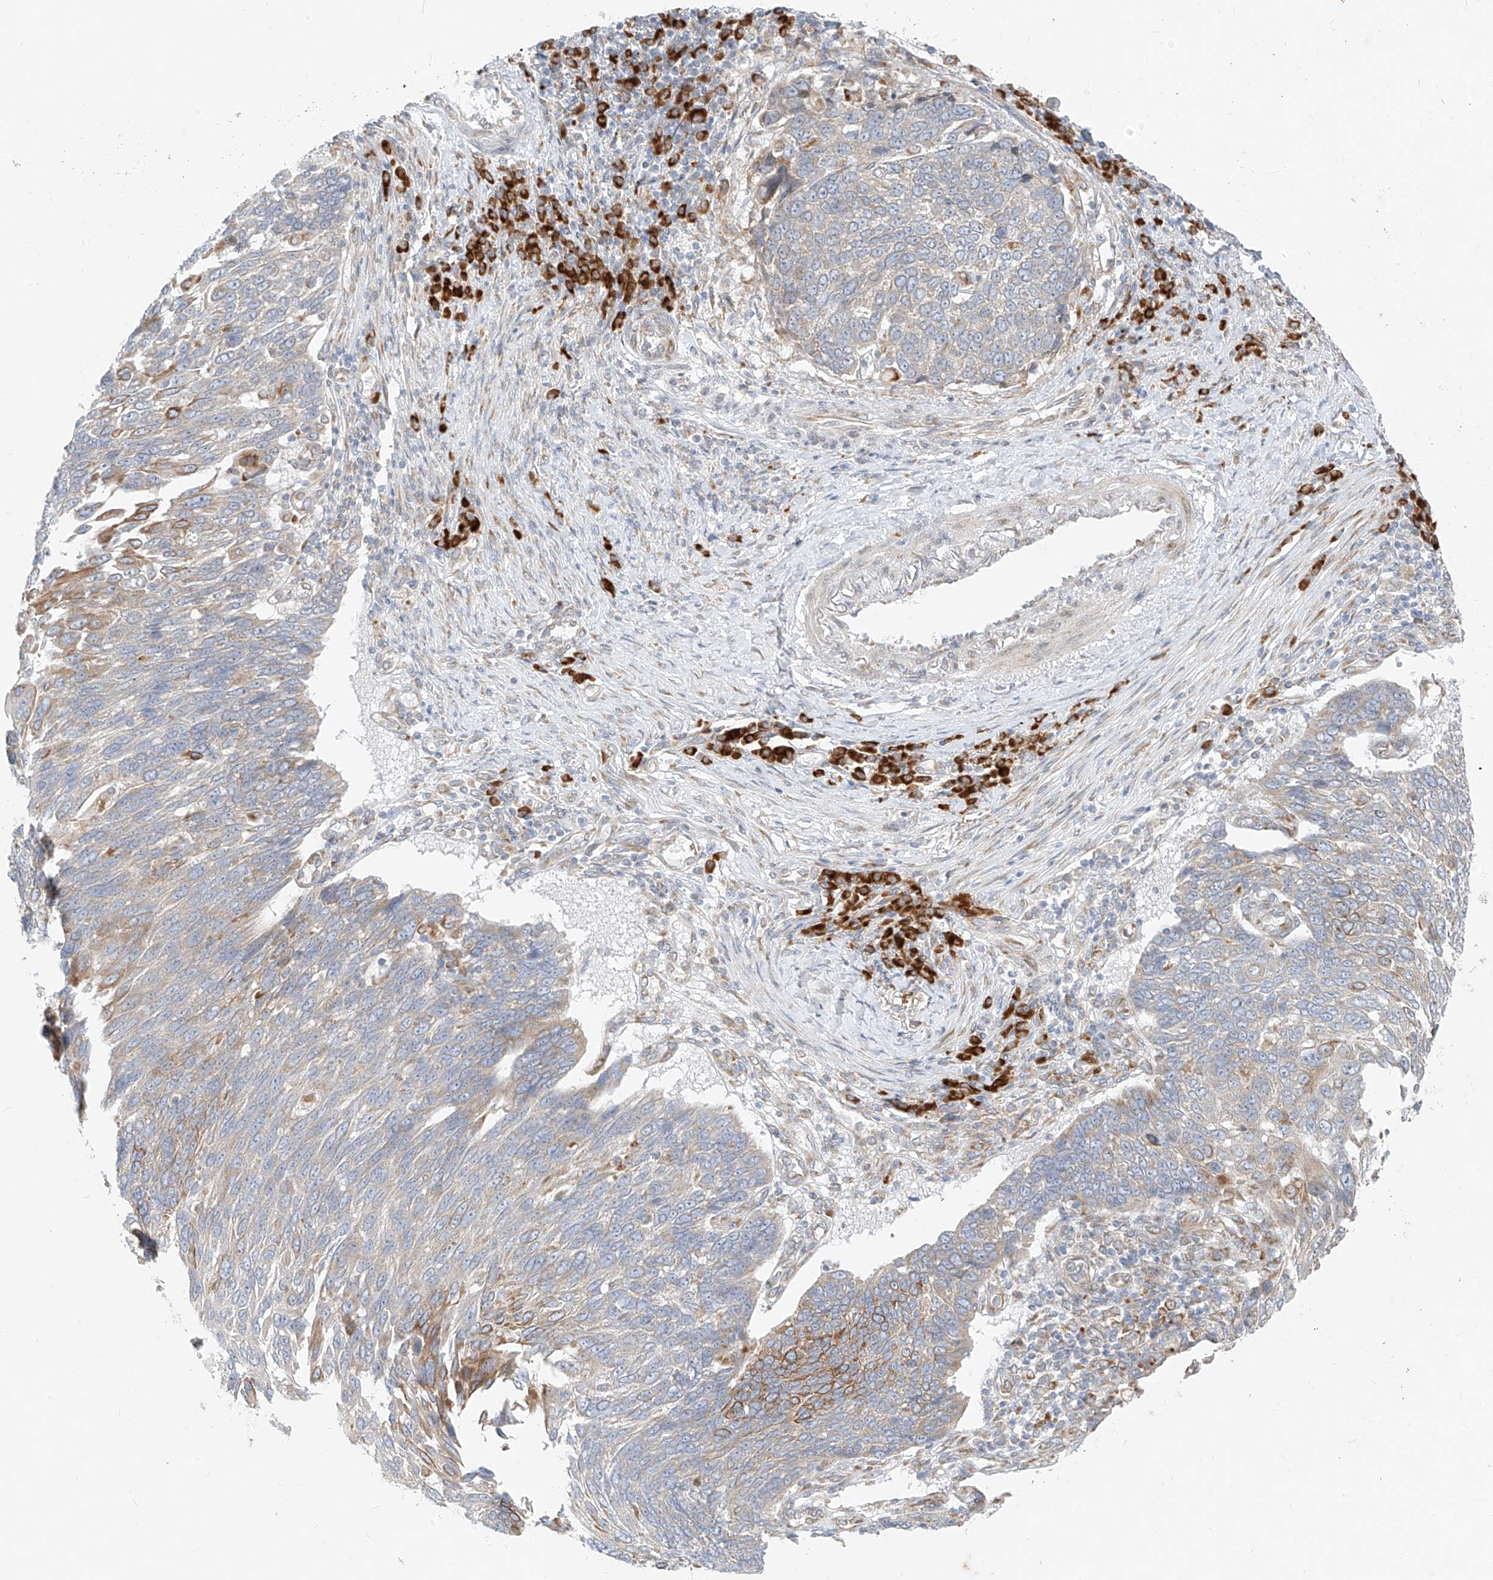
{"staining": {"intensity": "moderate", "quantity": "<25%", "location": "cytoplasmic/membranous"}, "tissue": "lung cancer", "cell_type": "Tumor cells", "image_type": "cancer", "snomed": [{"axis": "morphology", "description": "Squamous cell carcinoma, NOS"}, {"axis": "topography", "description": "Lung"}], "caption": "Human lung squamous cell carcinoma stained with a protein marker exhibits moderate staining in tumor cells.", "gene": "STT3A", "patient": {"sex": "male", "age": 66}}